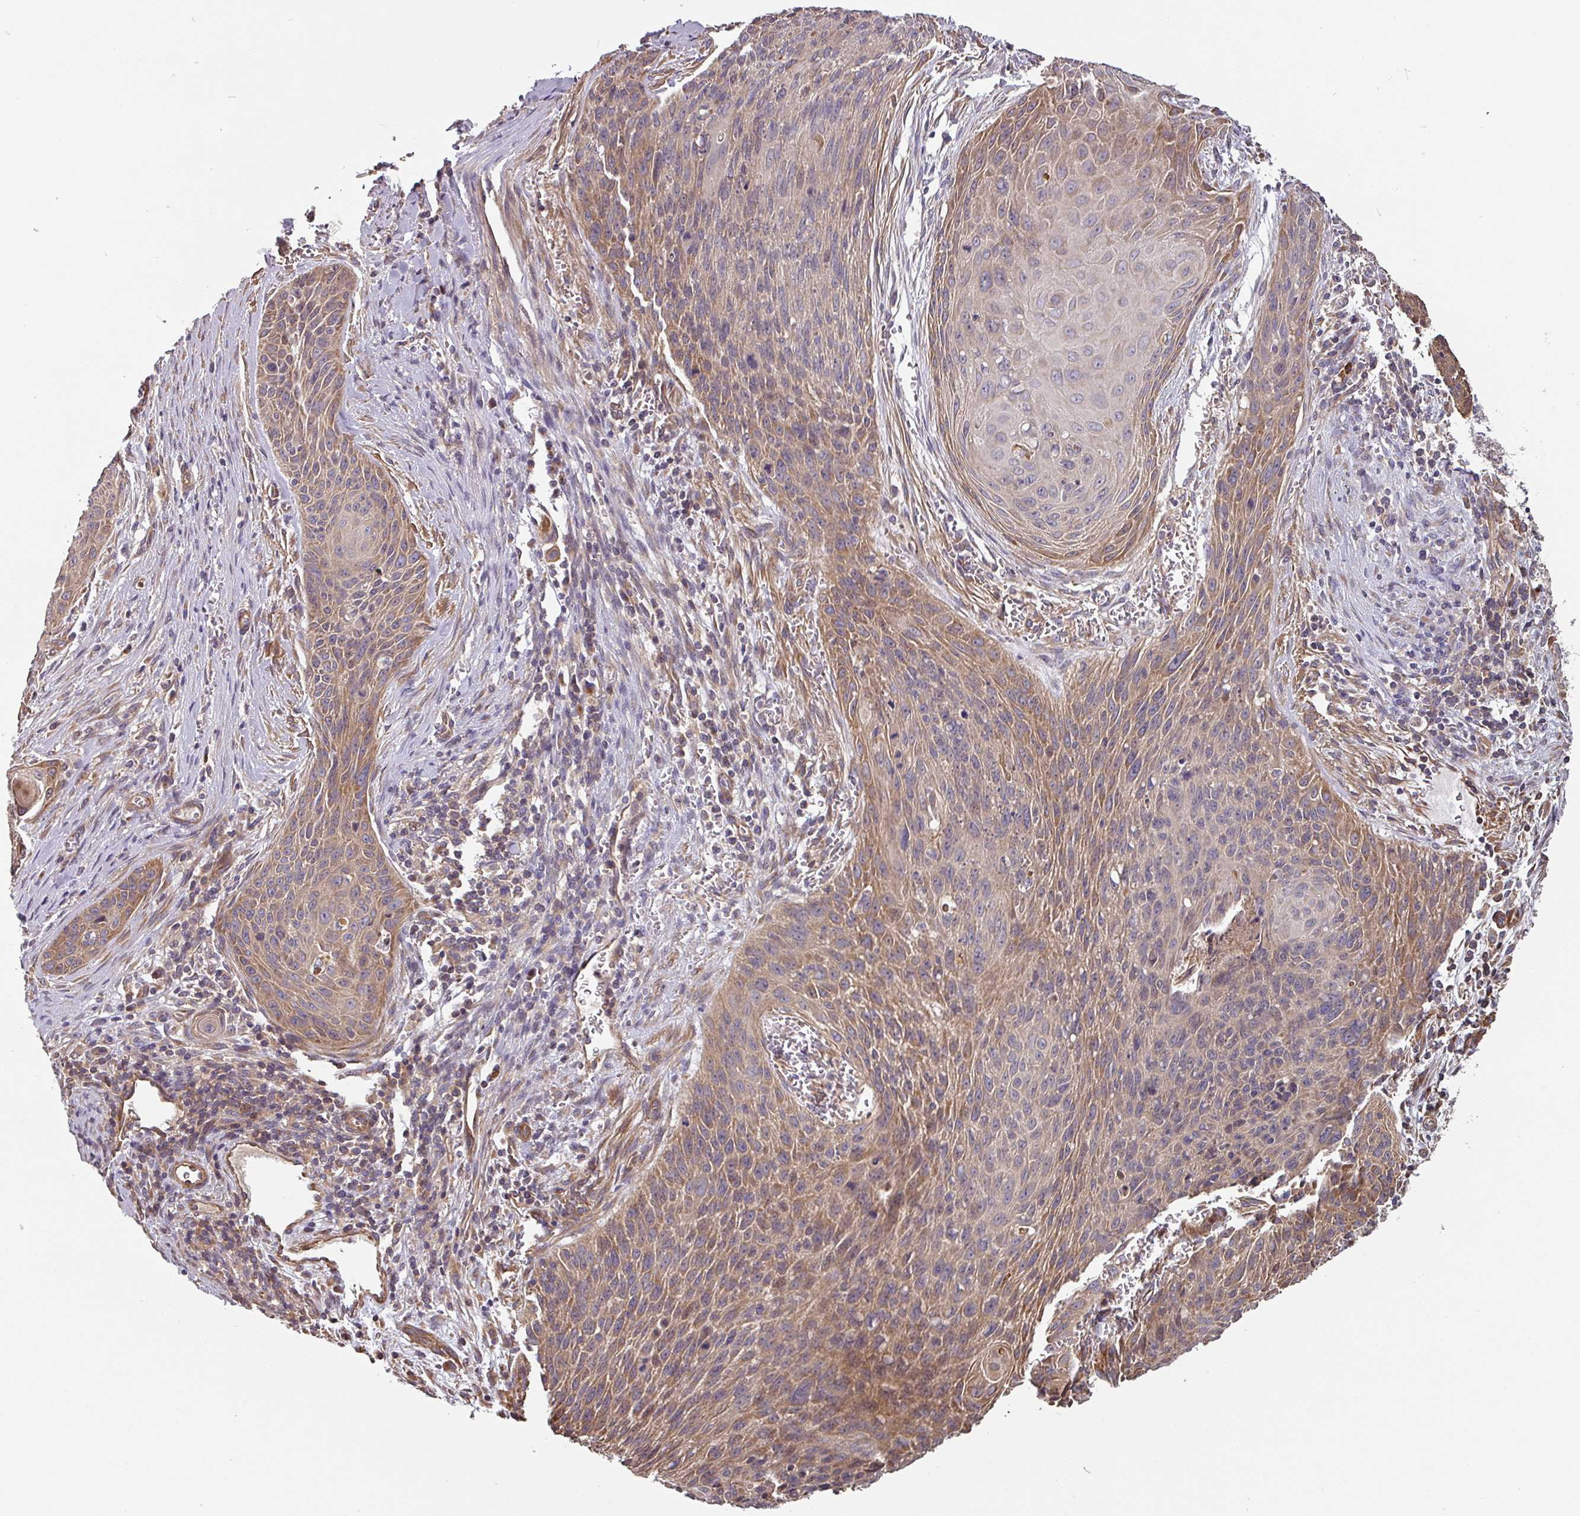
{"staining": {"intensity": "moderate", "quantity": "25%-75%", "location": "cytoplasmic/membranous"}, "tissue": "cervical cancer", "cell_type": "Tumor cells", "image_type": "cancer", "snomed": [{"axis": "morphology", "description": "Squamous cell carcinoma, NOS"}, {"axis": "topography", "description": "Cervix"}], "caption": "A brown stain labels moderate cytoplasmic/membranous staining of a protein in human squamous cell carcinoma (cervical) tumor cells.", "gene": "SIK1", "patient": {"sex": "female", "age": 55}}